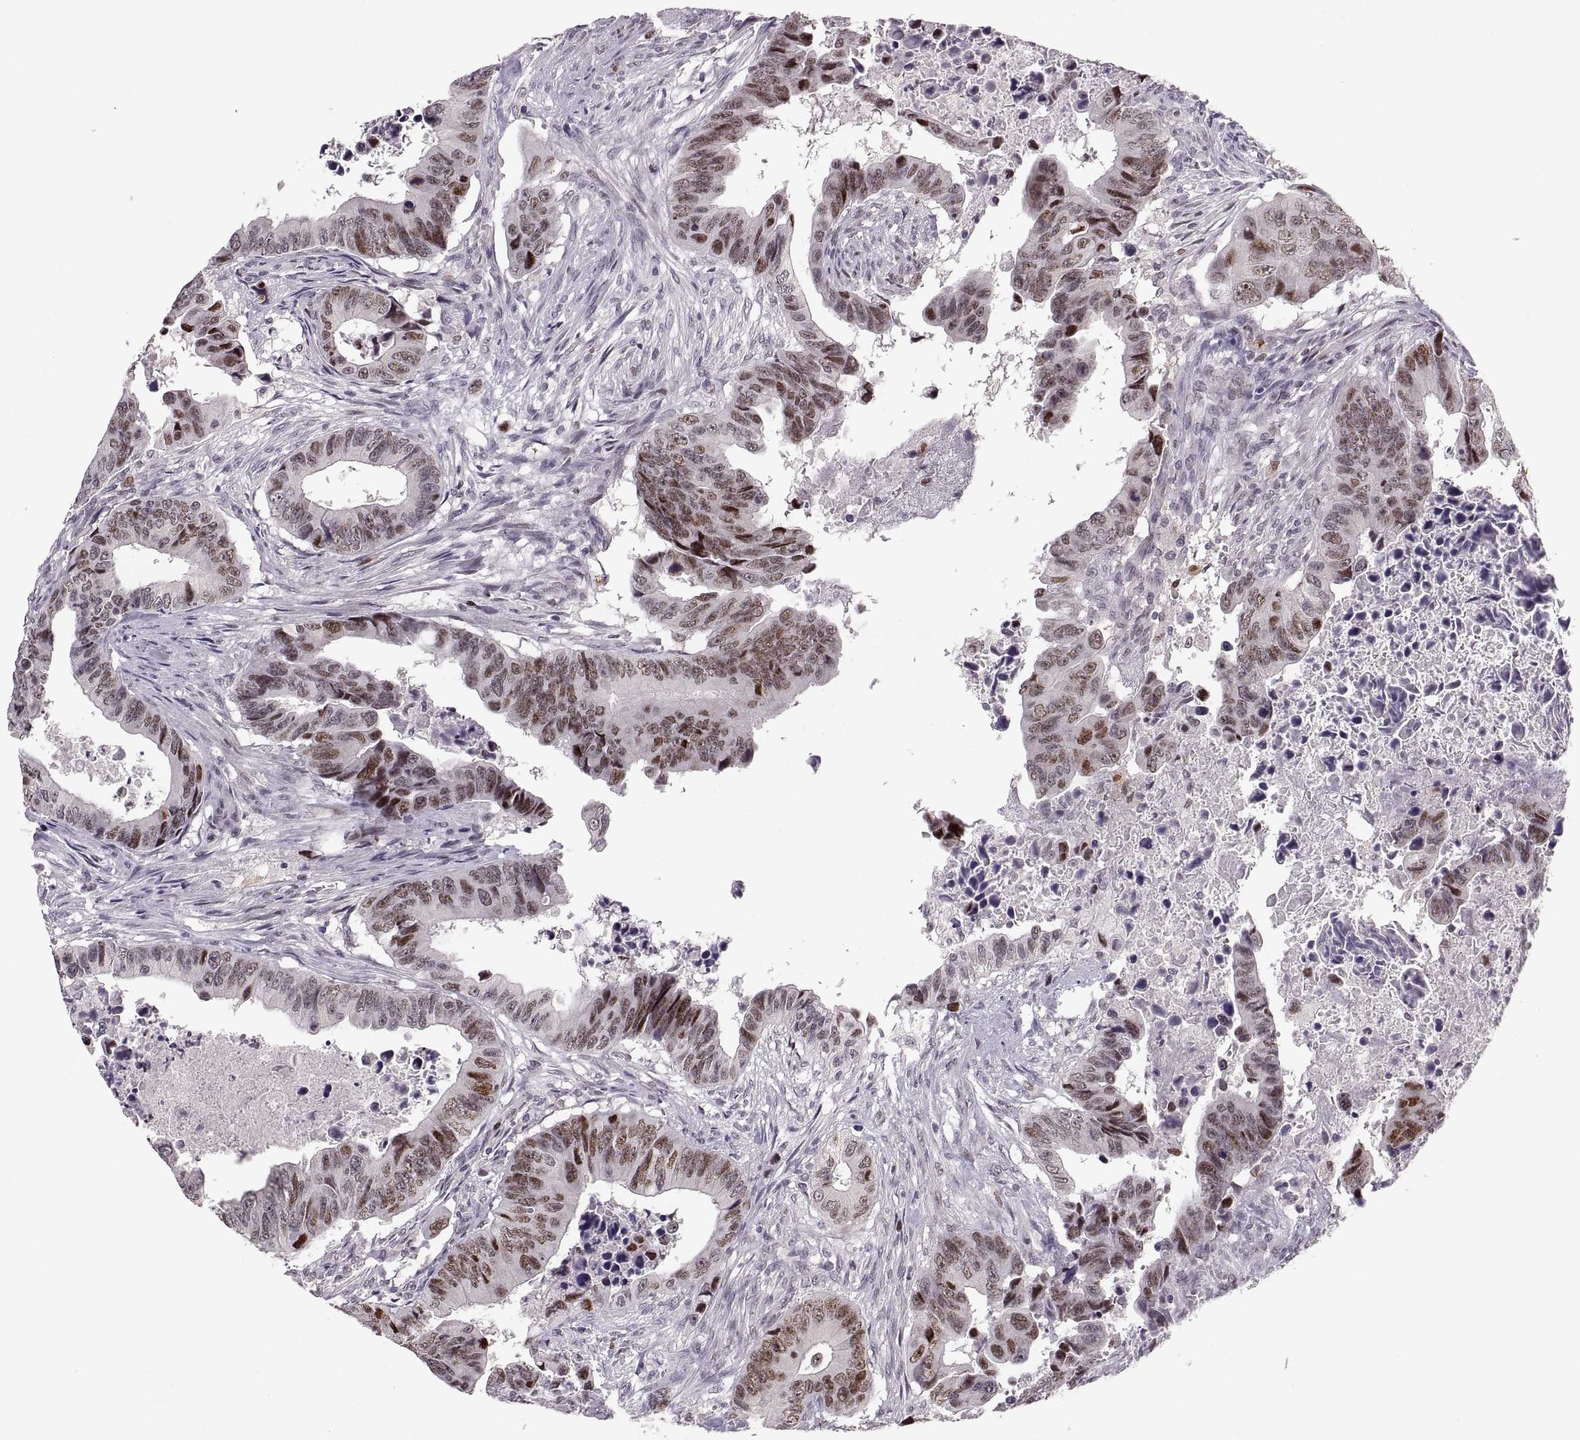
{"staining": {"intensity": "strong", "quantity": "25%-75%", "location": "nuclear"}, "tissue": "colorectal cancer", "cell_type": "Tumor cells", "image_type": "cancer", "snomed": [{"axis": "morphology", "description": "Adenocarcinoma, NOS"}, {"axis": "topography", "description": "Colon"}], "caption": "Brown immunohistochemical staining in human colorectal cancer displays strong nuclear positivity in about 25%-75% of tumor cells.", "gene": "SNAI1", "patient": {"sex": "female", "age": 87}}